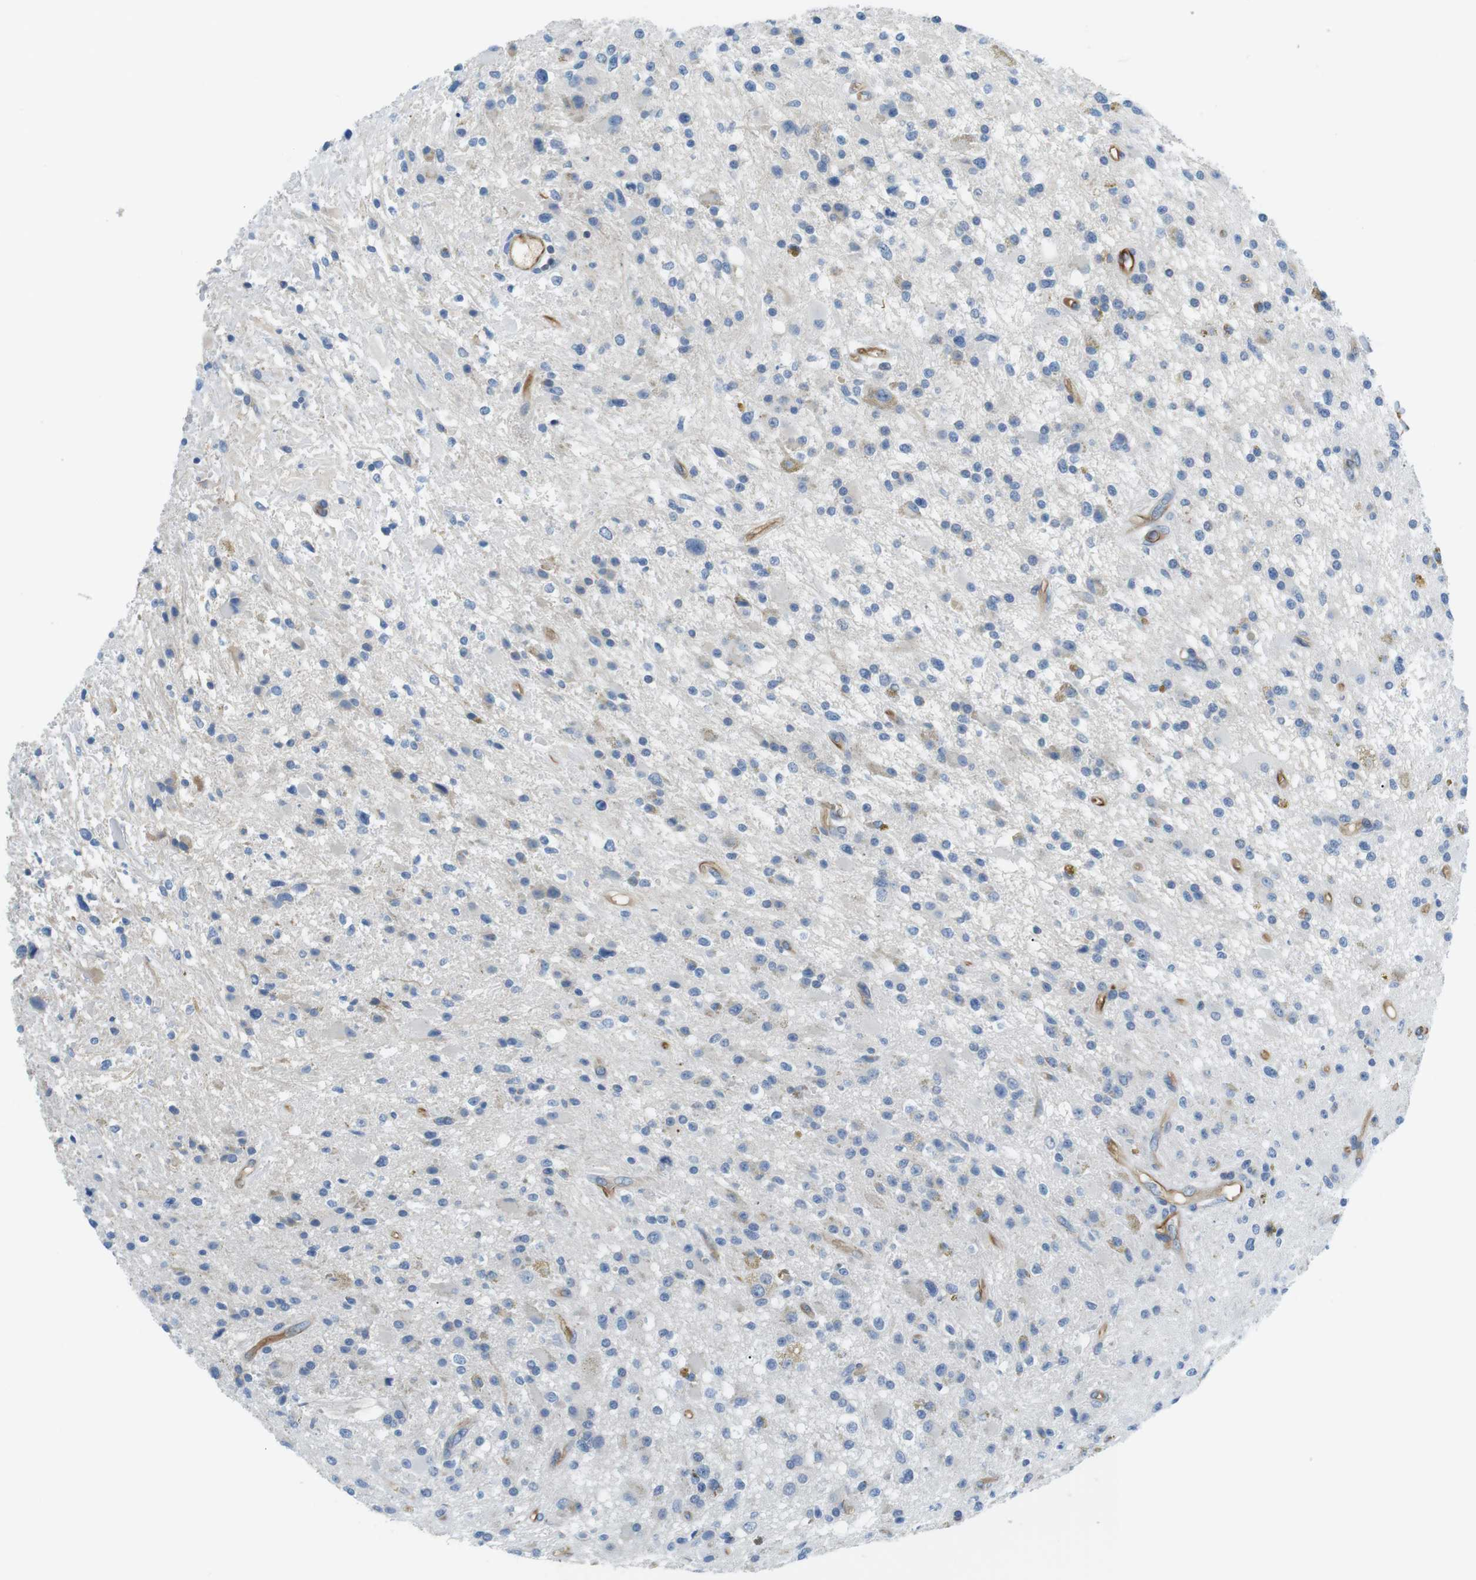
{"staining": {"intensity": "negative", "quantity": "none", "location": "none"}, "tissue": "glioma", "cell_type": "Tumor cells", "image_type": "cancer", "snomed": [{"axis": "morphology", "description": "Glioma, malignant, High grade"}, {"axis": "topography", "description": "Brain"}], "caption": "IHC image of neoplastic tissue: human glioma stained with DAB shows no significant protein staining in tumor cells.", "gene": "ADCY10", "patient": {"sex": "male", "age": 33}}